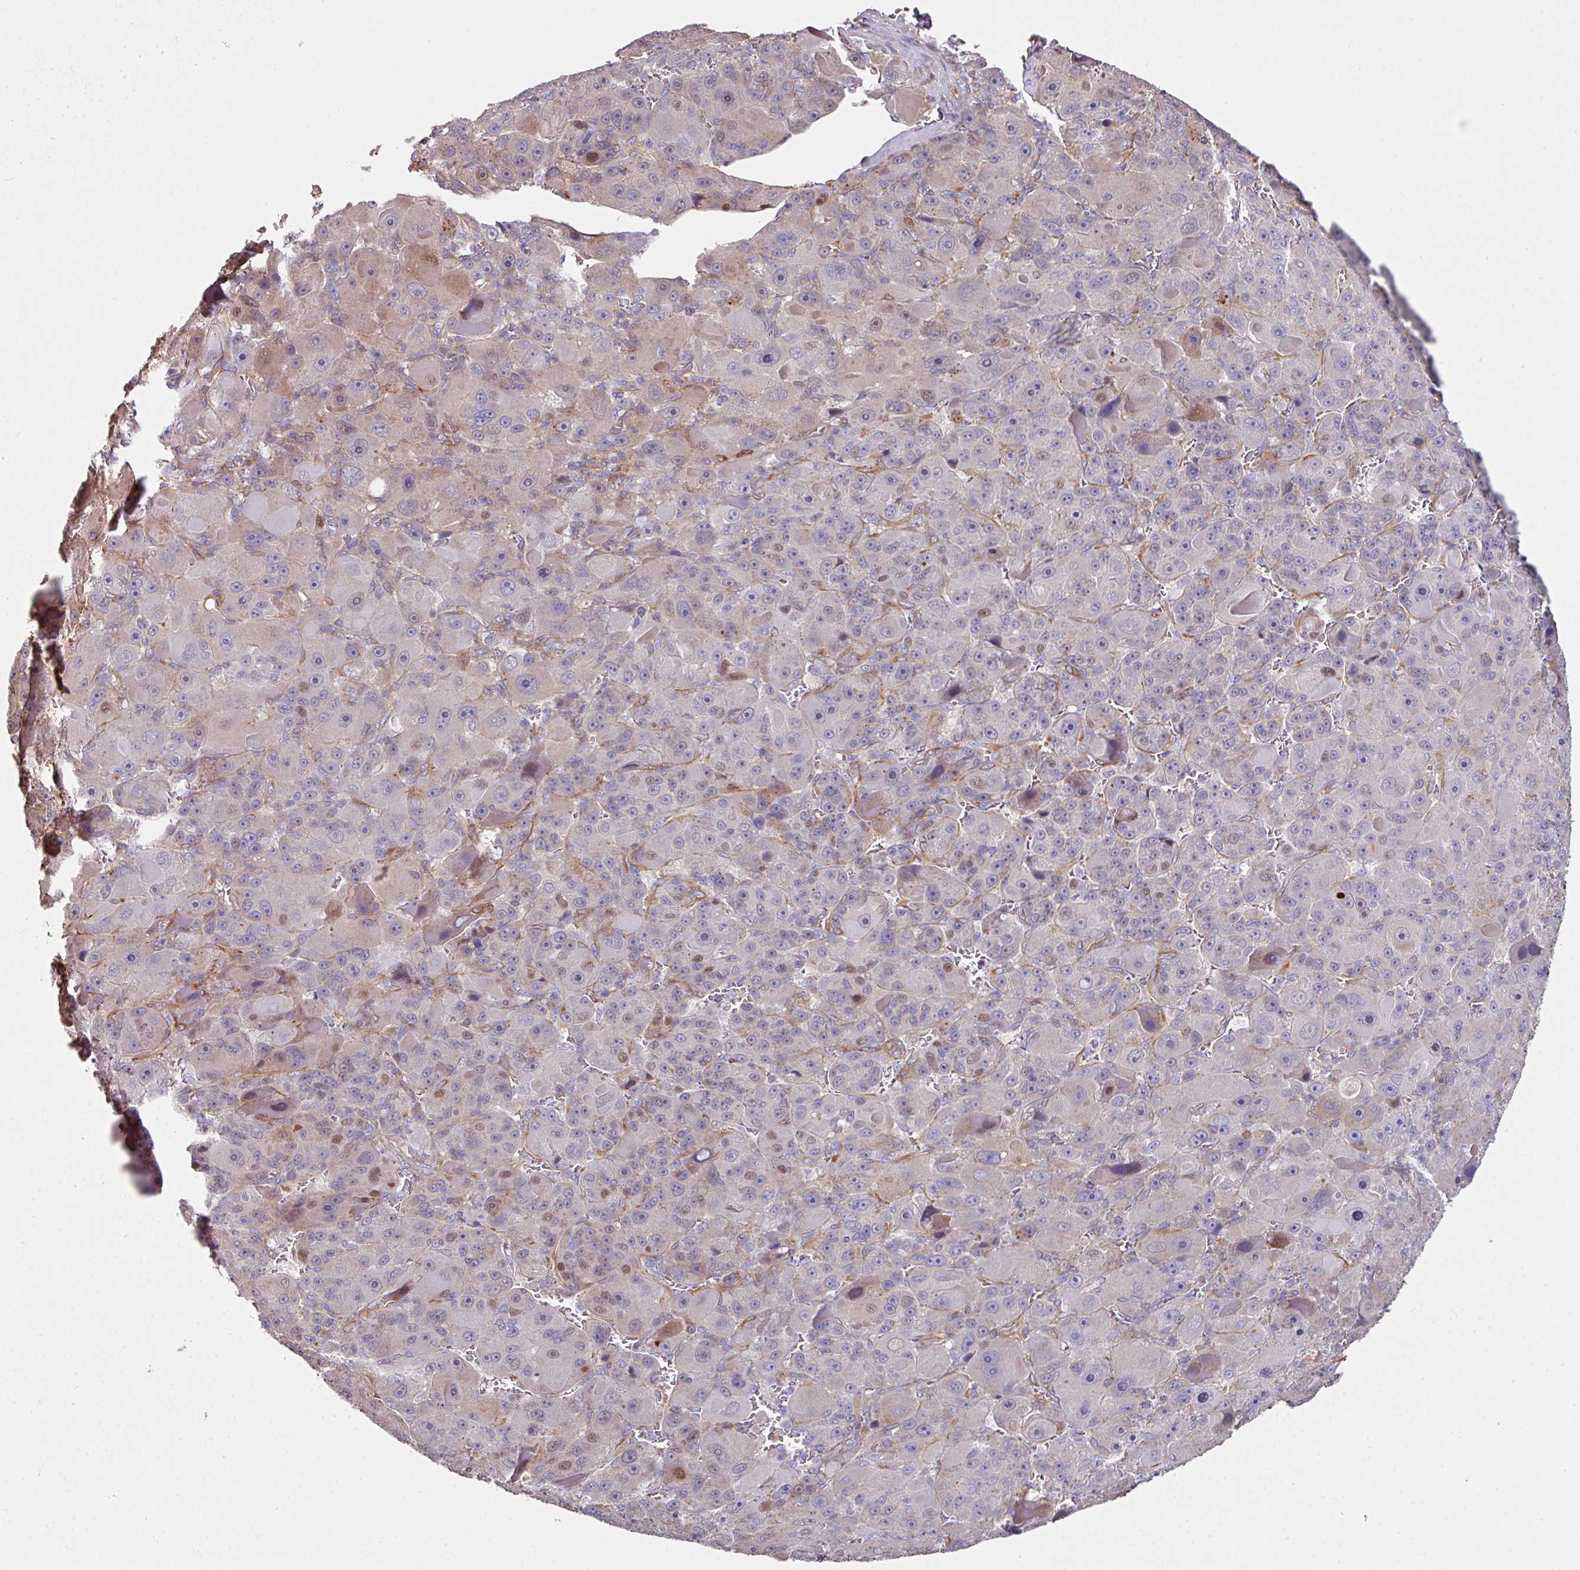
{"staining": {"intensity": "moderate", "quantity": "<25%", "location": "cytoplasmic/membranous,nuclear"}, "tissue": "liver cancer", "cell_type": "Tumor cells", "image_type": "cancer", "snomed": [{"axis": "morphology", "description": "Carcinoma, Hepatocellular, NOS"}, {"axis": "topography", "description": "Liver"}], "caption": "Immunohistochemistry (IHC) (DAB) staining of human liver cancer (hepatocellular carcinoma) shows moderate cytoplasmic/membranous and nuclear protein positivity in about <25% of tumor cells. (DAB = brown stain, brightfield microscopy at high magnification).", "gene": "ANO9", "patient": {"sex": "male", "age": 76}}